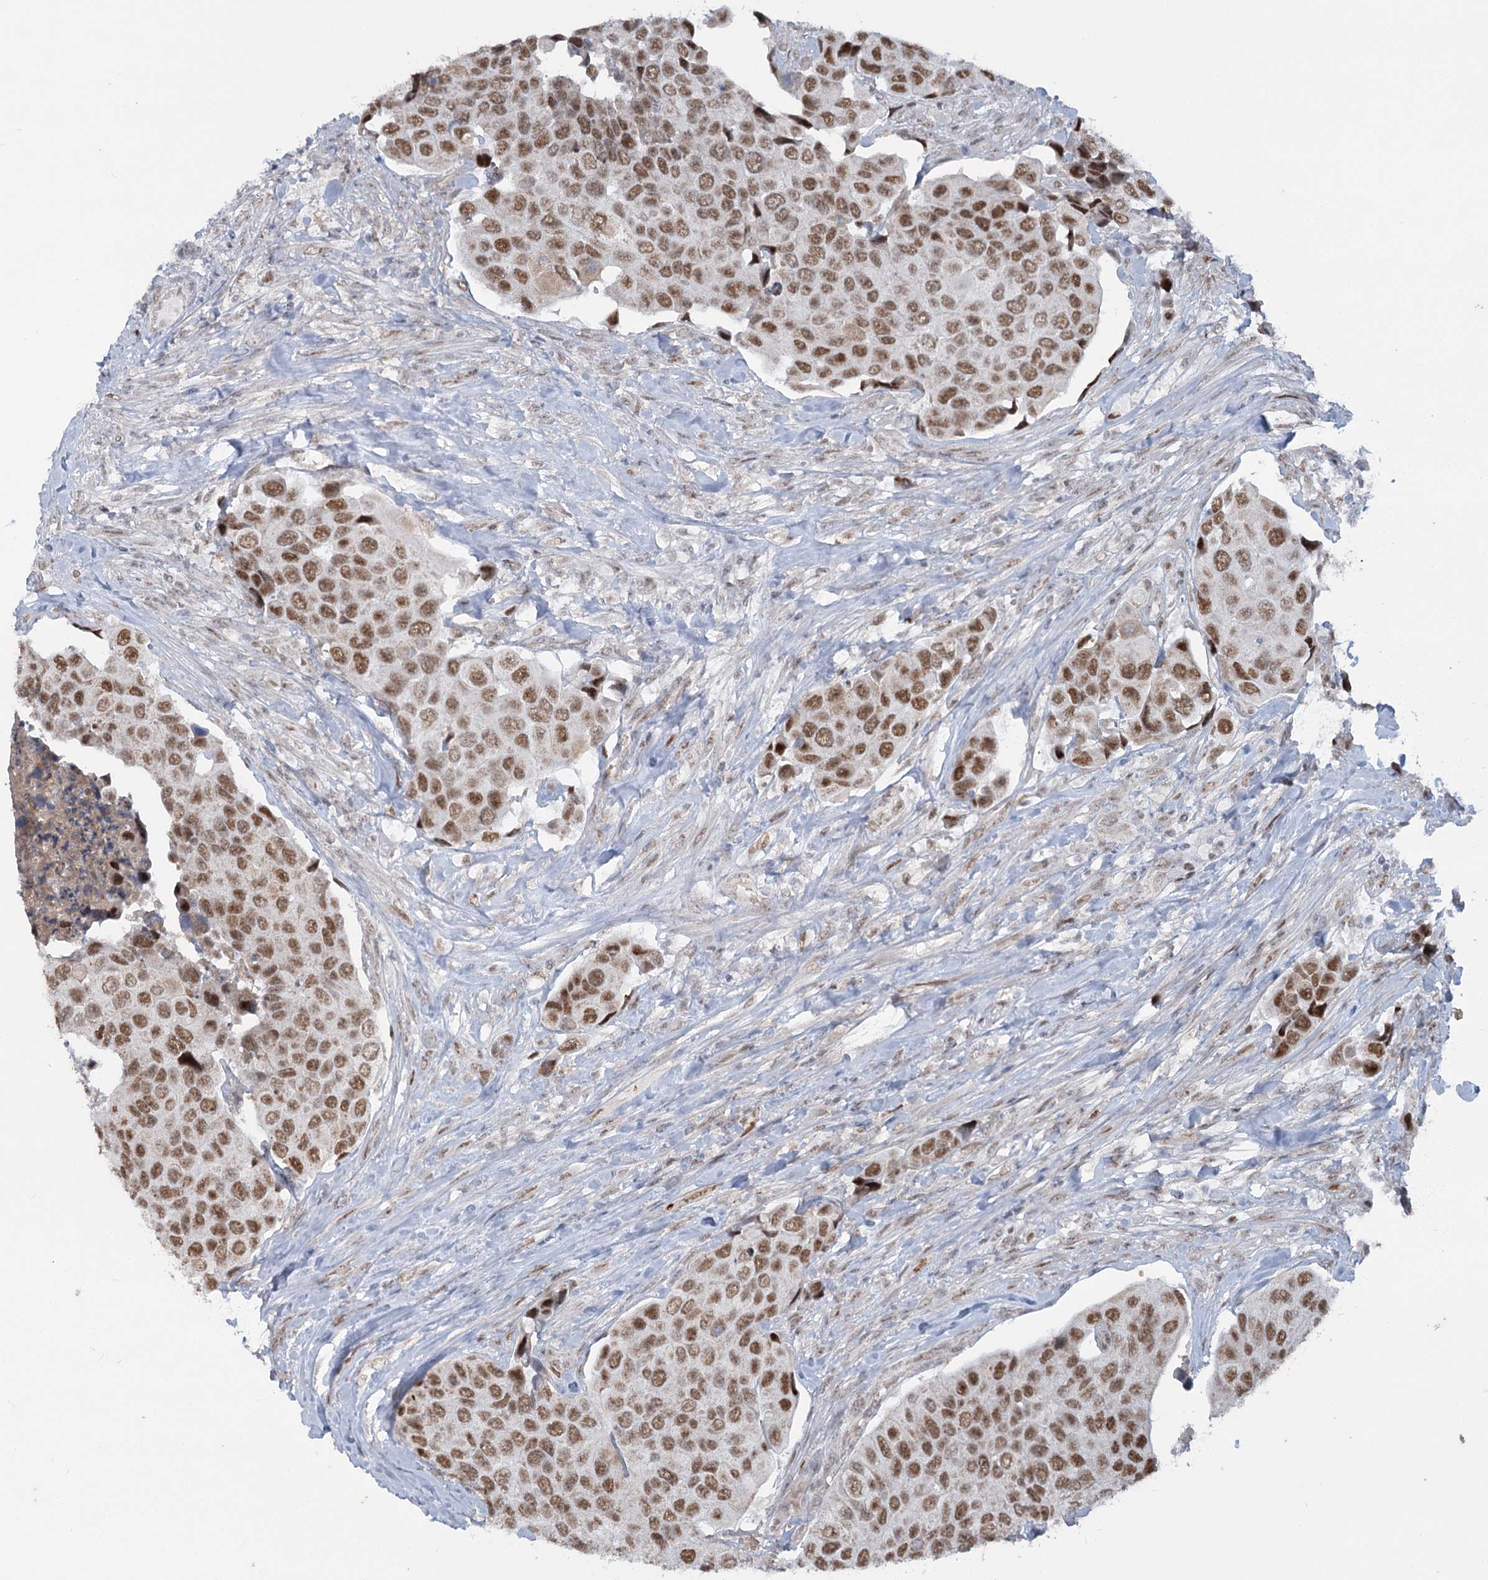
{"staining": {"intensity": "moderate", "quantity": ">75%", "location": "nuclear"}, "tissue": "urothelial cancer", "cell_type": "Tumor cells", "image_type": "cancer", "snomed": [{"axis": "morphology", "description": "Urothelial carcinoma, High grade"}, {"axis": "topography", "description": "Urinary bladder"}], "caption": "Tumor cells reveal medium levels of moderate nuclear expression in about >75% of cells in human urothelial cancer.", "gene": "MTG1", "patient": {"sex": "male", "age": 74}}